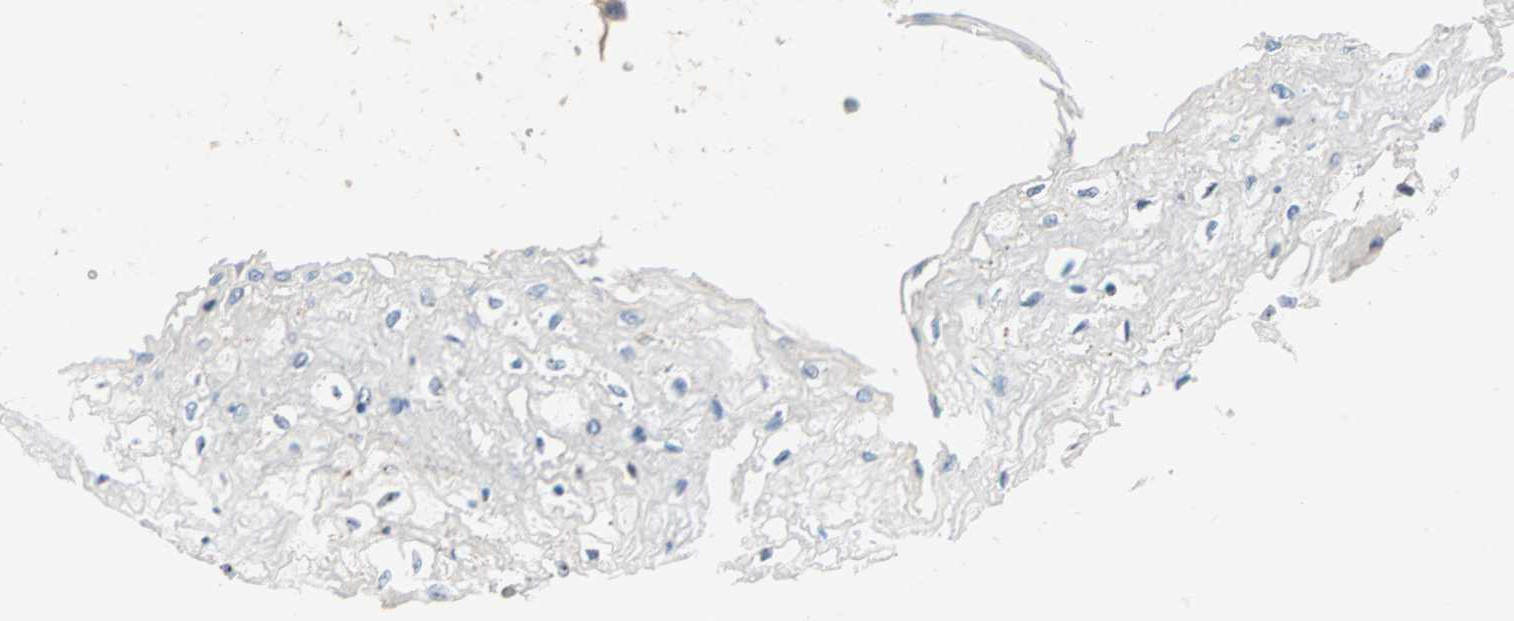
{"staining": {"intensity": "negative", "quantity": "none", "location": "none"}, "tissue": "esophagus", "cell_type": "Squamous epithelial cells", "image_type": "normal", "snomed": [{"axis": "morphology", "description": "Normal tissue, NOS"}, {"axis": "topography", "description": "Esophagus"}], "caption": "Immunohistochemistry (IHC) micrograph of normal esophagus stained for a protein (brown), which exhibits no expression in squamous epithelial cells. The staining was performed using DAB to visualize the protein expression in brown, while the nuclei were stained in blue with hematoxylin (Magnification: 20x).", "gene": "SAR1A", "patient": {"sex": "female", "age": 72}}